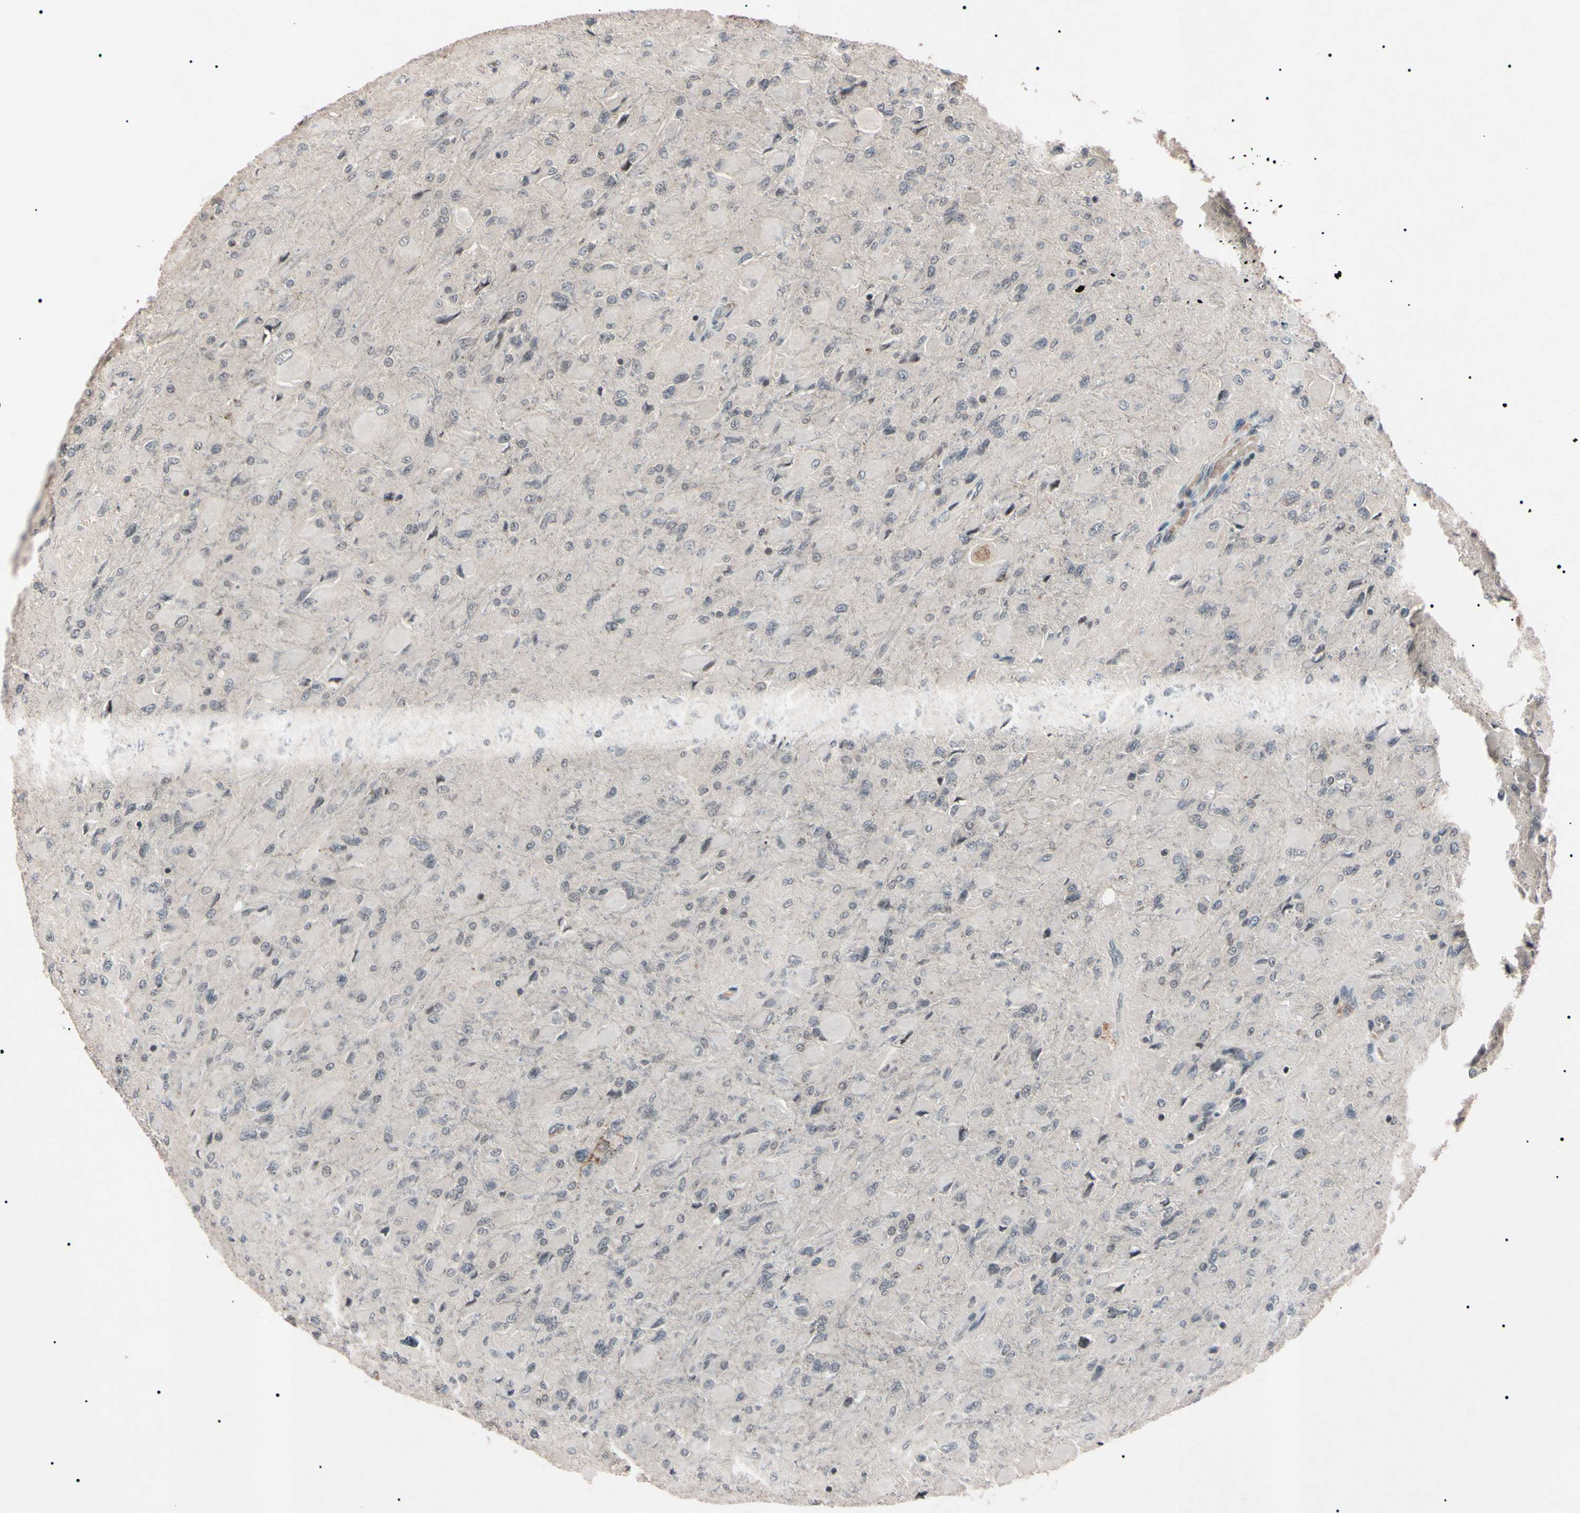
{"staining": {"intensity": "negative", "quantity": "none", "location": "none"}, "tissue": "glioma", "cell_type": "Tumor cells", "image_type": "cancer", "snomed": [{"axis": "morphology", "description": "Glioma, malignant, High grade"}, {"axis": "topography", "description": "Cerebral cortex"}], "caption": "Tumor cells are negative for protein expression in human malignant glioma (high-grade).", "gene": "YY1", "patient": {"sex": "female", "age": 36}}